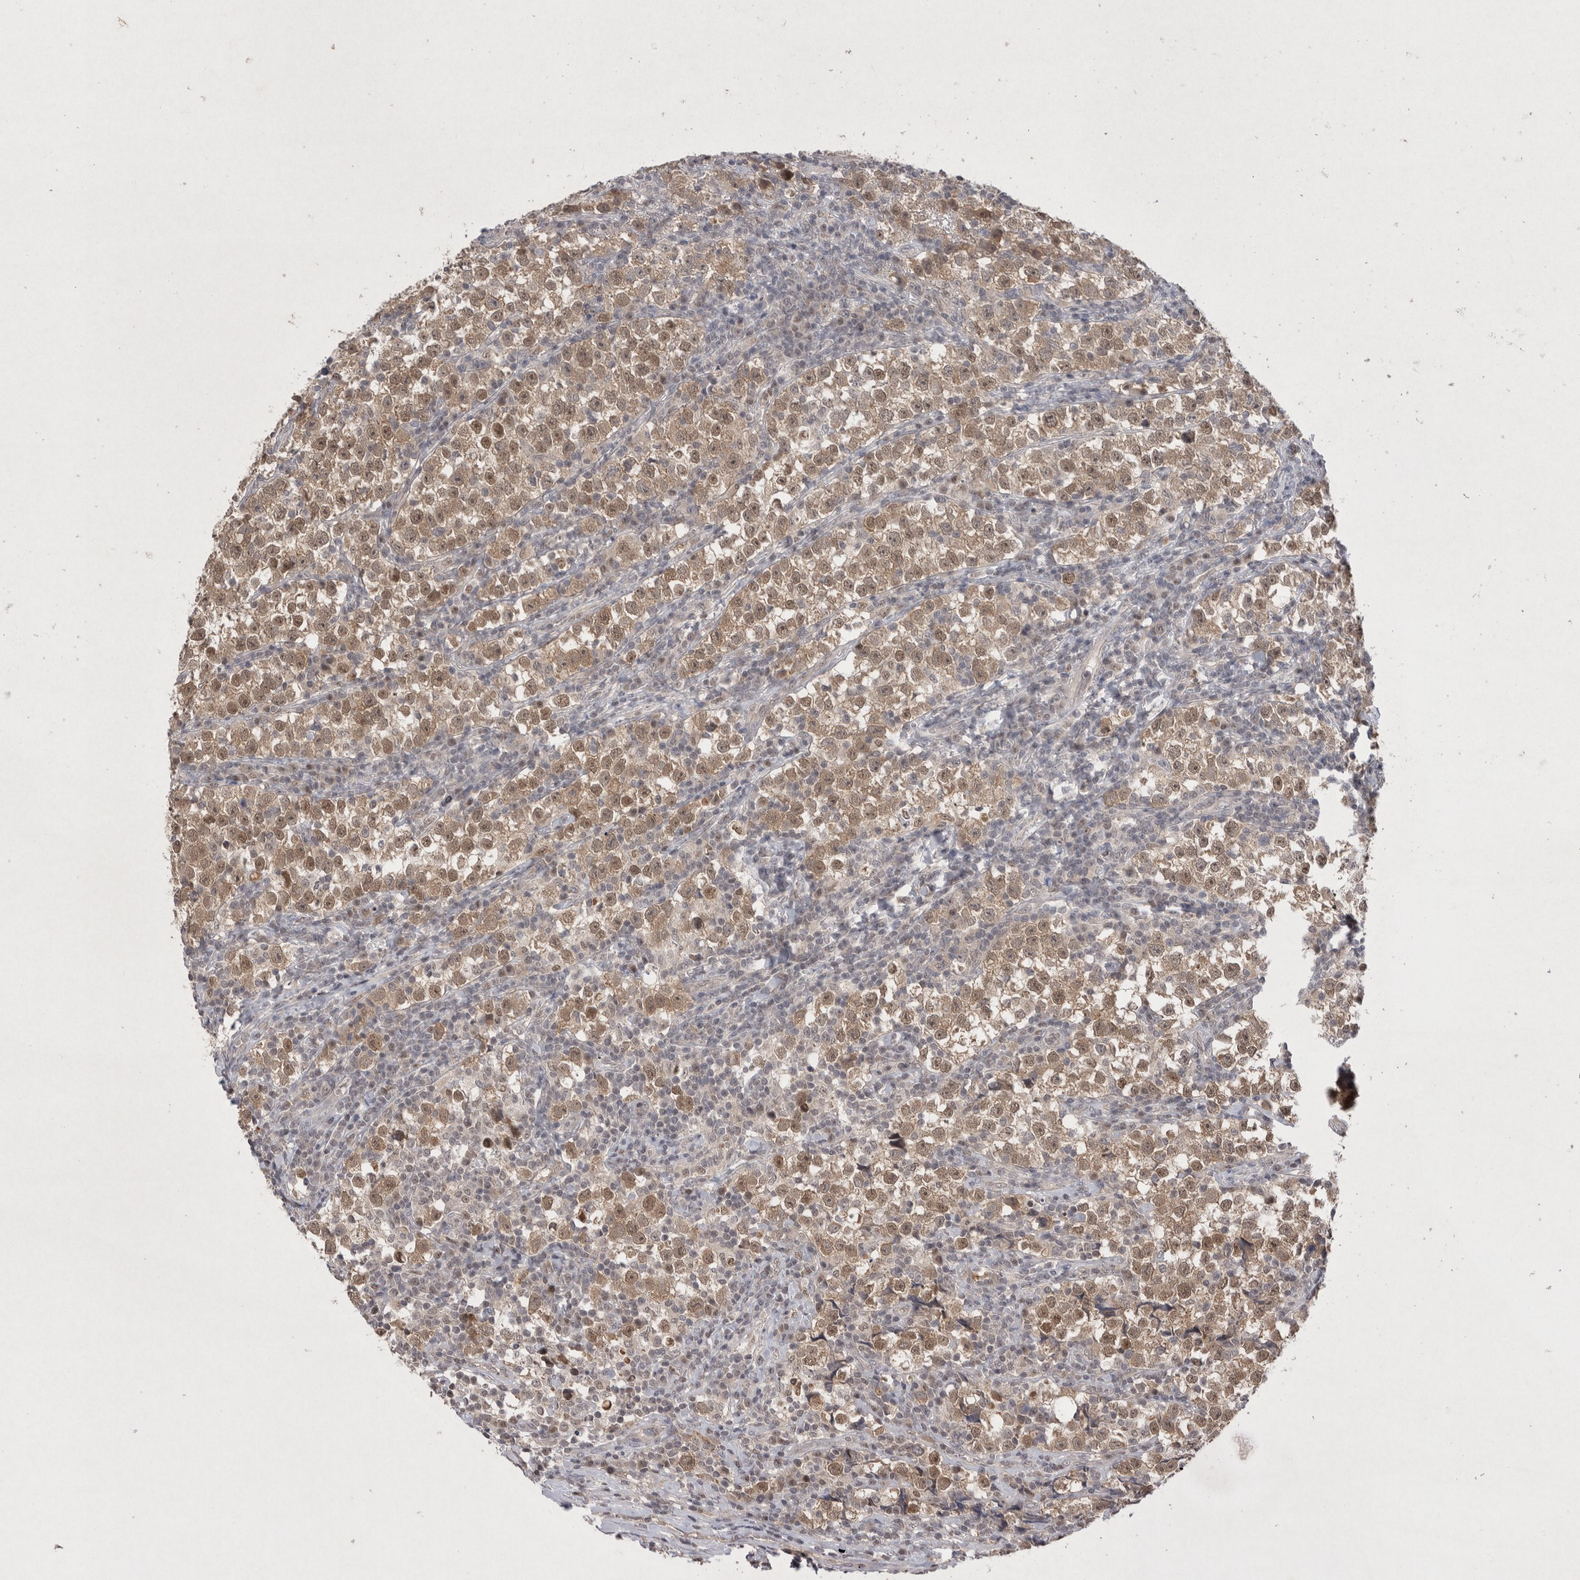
{"staining": {"intensity": "moderate", "quantity": ">75%", "location": "cytoplasmic/membranous,nuclear"}, "tissue": "testis cancer", "cell_type": "Tumor cells", "image_type": "cancer", "snomed": [{"axis": "morphology", "description": "Normal tissue, NOS"}, {"axis": "morphology", "description": "Seminoma, NOS"}, {"axis": "topography", "description": "Testis"}], "caption": "Immunohistochemistry (DAB (3,3'-diaminobenzidine)) staining of seminoma (testis) displays moderate cytoplasmic/membranous and nuclear protein positivity in approximately >75% of tumor cells. The staining is performed using DAB brown chromogen to label protein expression. The nuclei are counter-stained blue using hematoxylin.", "gene": "HUS1", "patient": {"sex": "male", "age": 43}}